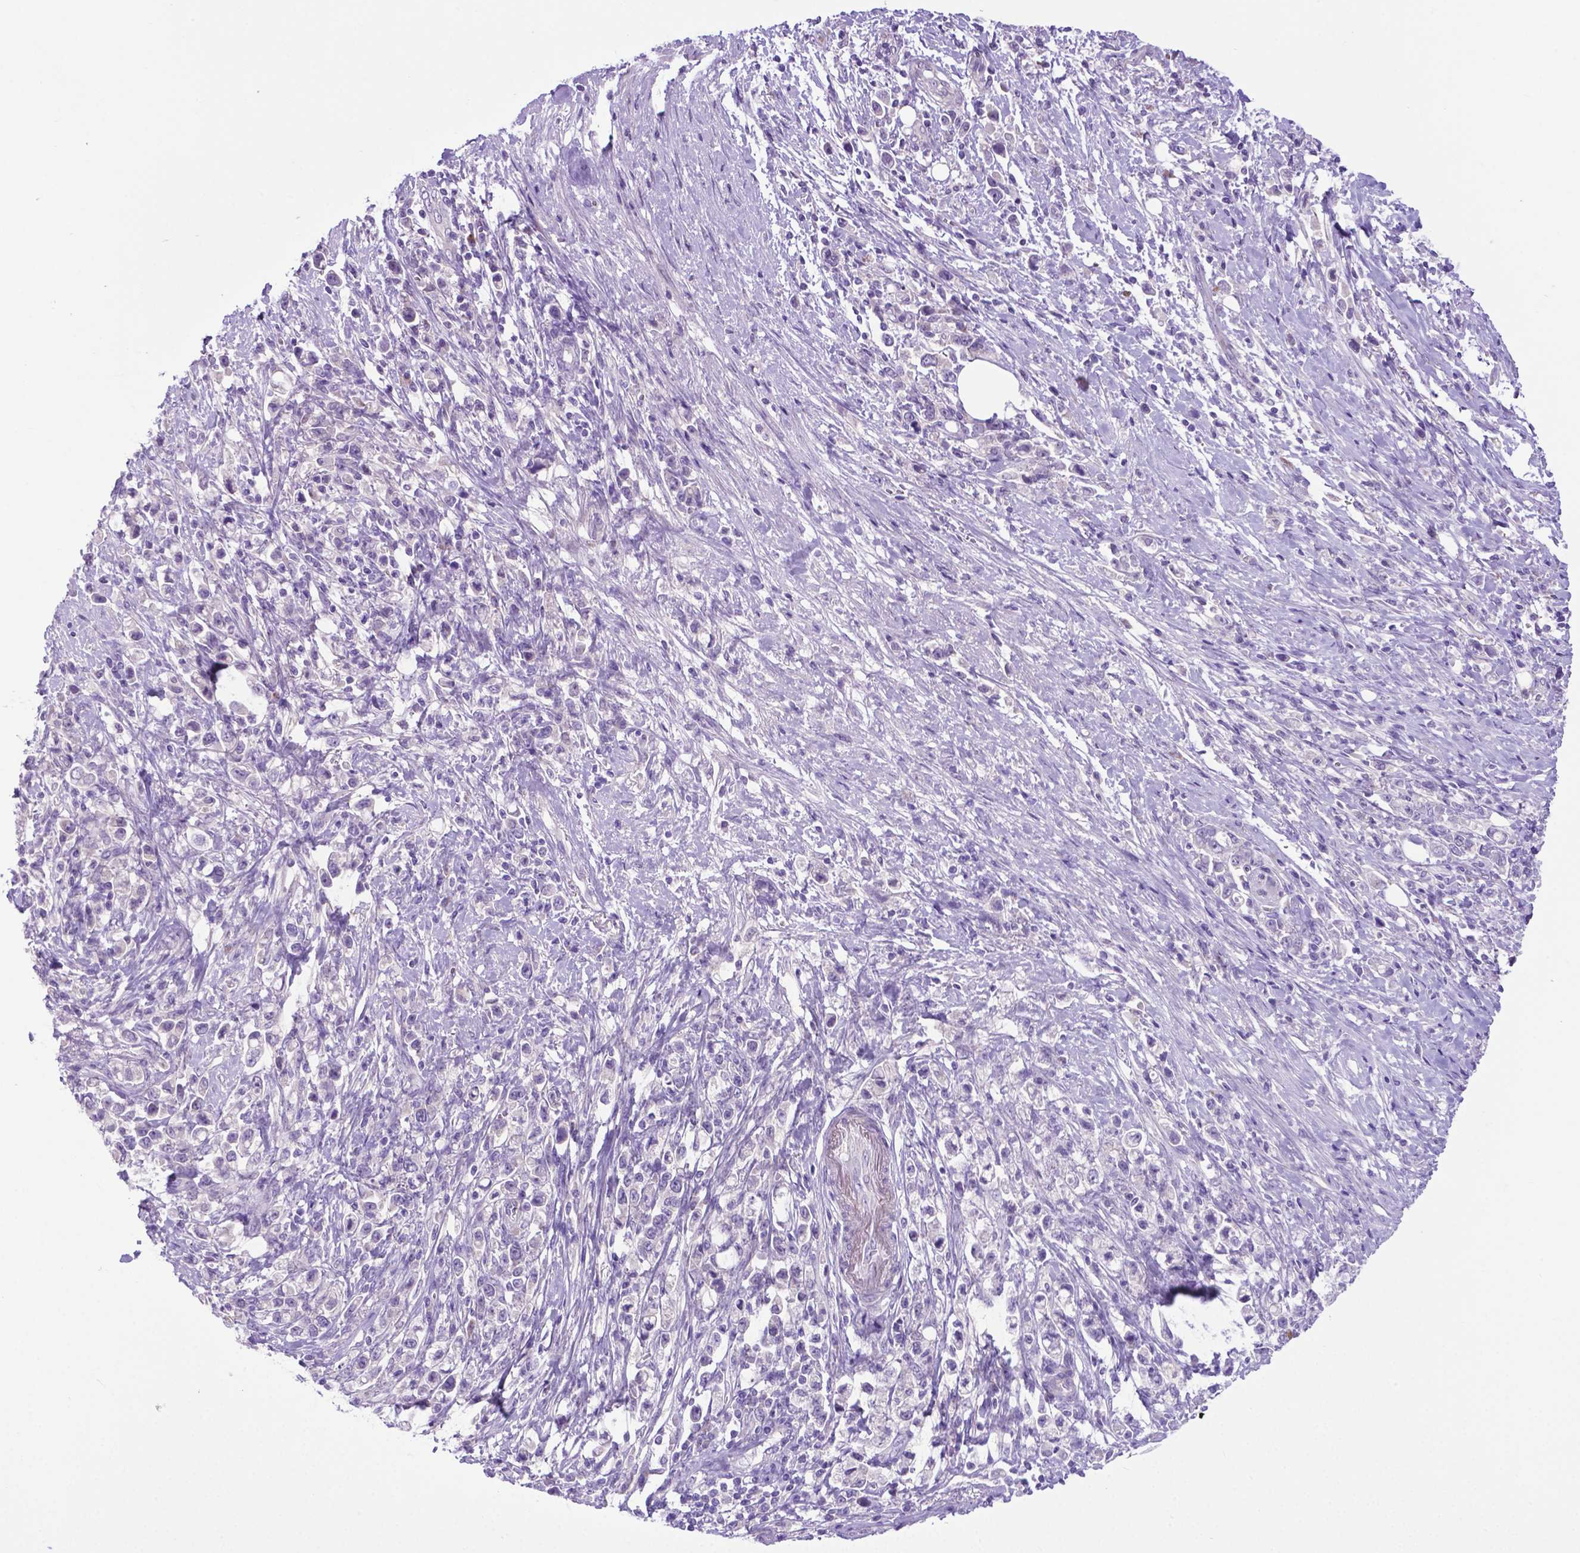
{"staining": {"intensity": "negative", "quantity": "none", "location": "none"}, "tissue": "stomach cancer", "cell_type": "Tumor cells", "image_type": "cancer", "snomed": [{"axis": "morphology", "description": "Adenocarcinoma, NOS"}, {"axis": "topography", "description": "Stomach"}], "caption": "Stomach cancer (adenocarcinoma) was stained to show a protein in brown. There is no significant positivity in tumor cells. (Stains: DAB (3,3'-diaminobenzidine) IHC with hematoxylin counter stain, Microscopy: brightfield microscopy at high magnification).", "gene": "ADRA2B", "patient": {"sex": "male", "age": 63}}